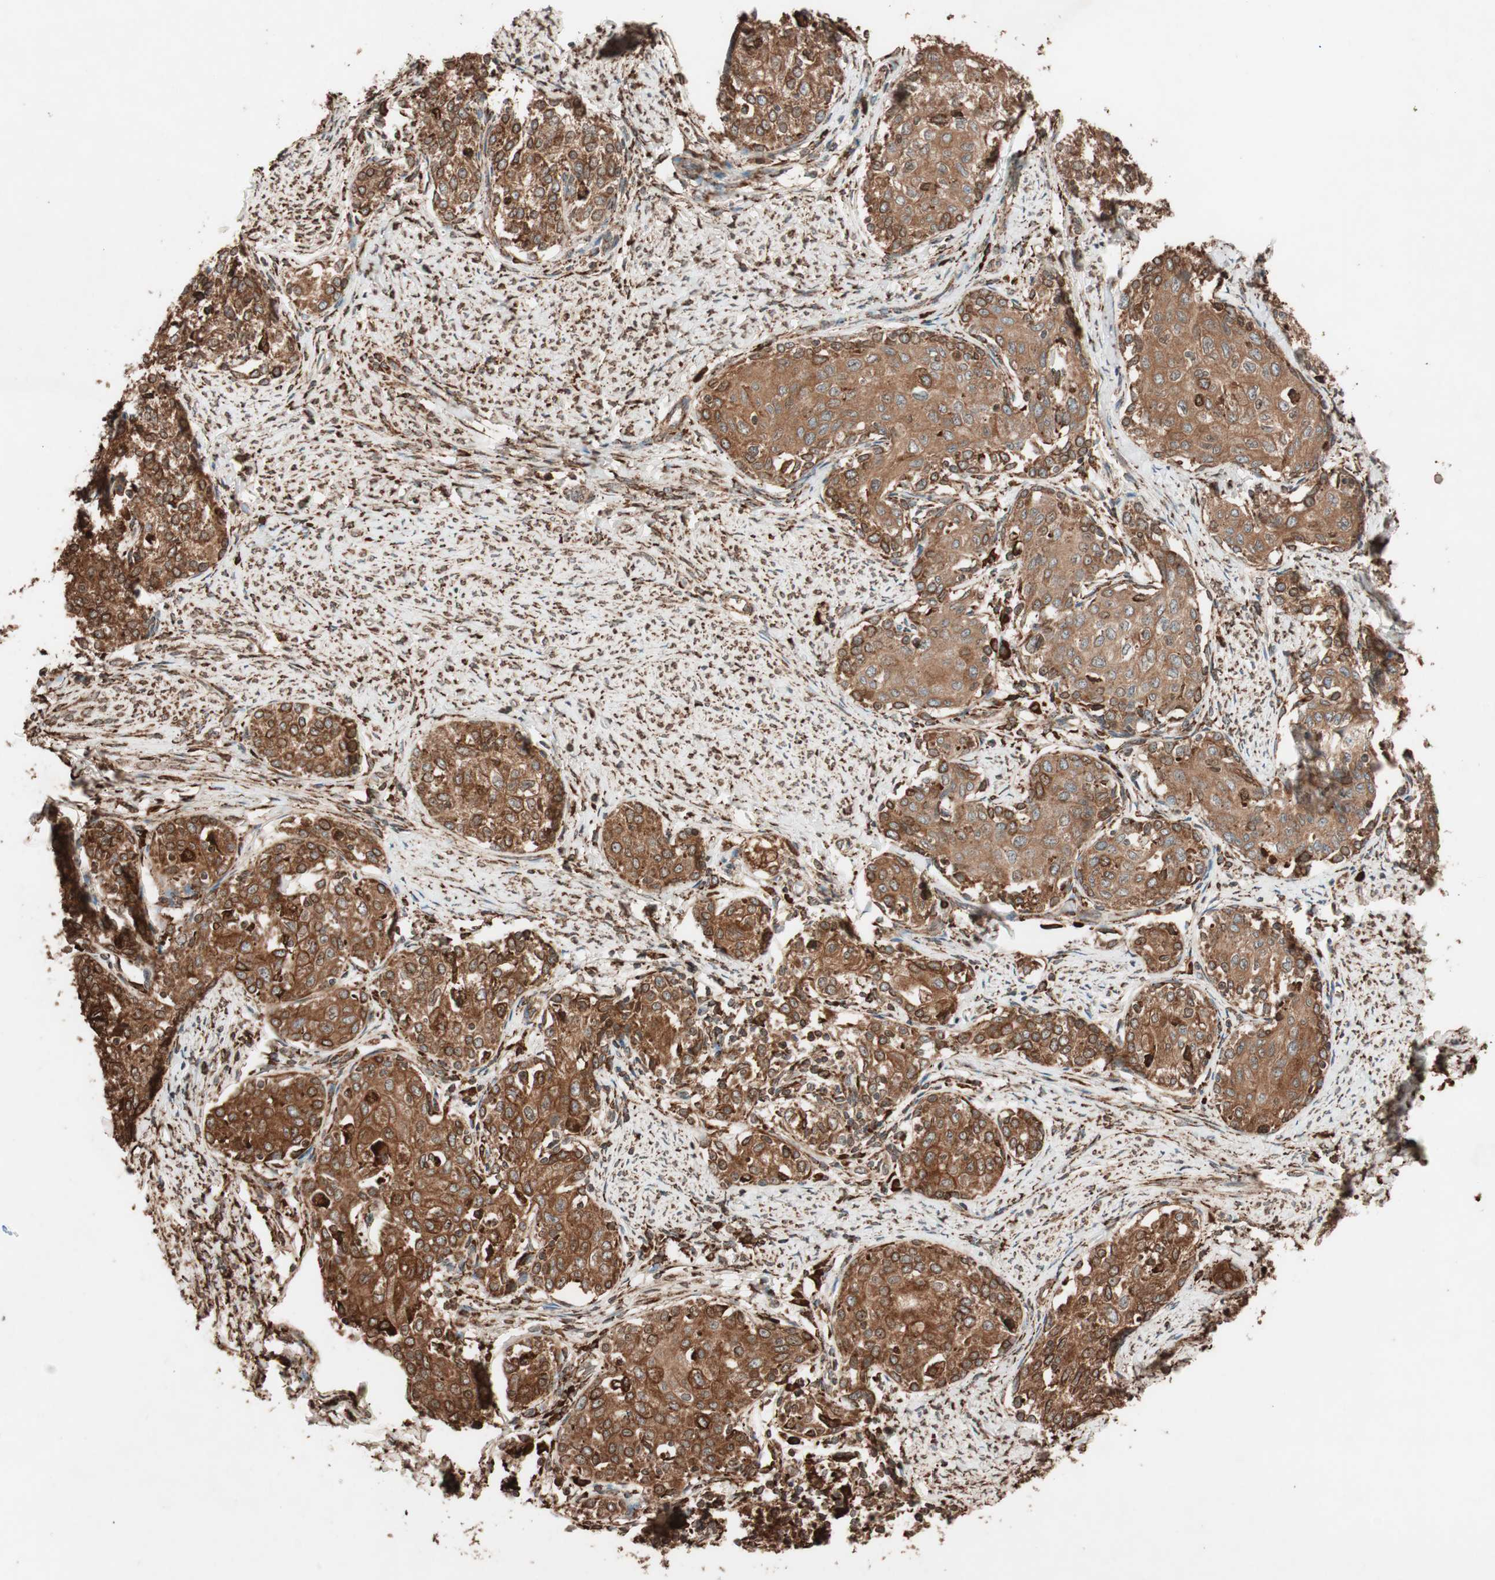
{"staining": {"intensity": "strong", "quantity": ">75%", "location": "cytoplasmic/membranous"}, "tissue": "cervical cancer", "cell_type": "Tumor cells", "image_type": "cancer", "snomed": [{"axis": "morphology", "description": "Squamous cell carcinoma, NOS"}, {"axis": "morphology", "description": "Adenocarcinoma, NOS"}, {"axis": "topography", "description": "Cervix"}], "caption": "Cervical cancer (squamous cell carcinoma) stained with a brown dye displays strong cytoplasmic/membranous positive positivity in about >75% of tumor cells.", "gene": "VEGFA", "patient": {"sex": "female", "age": 52}}